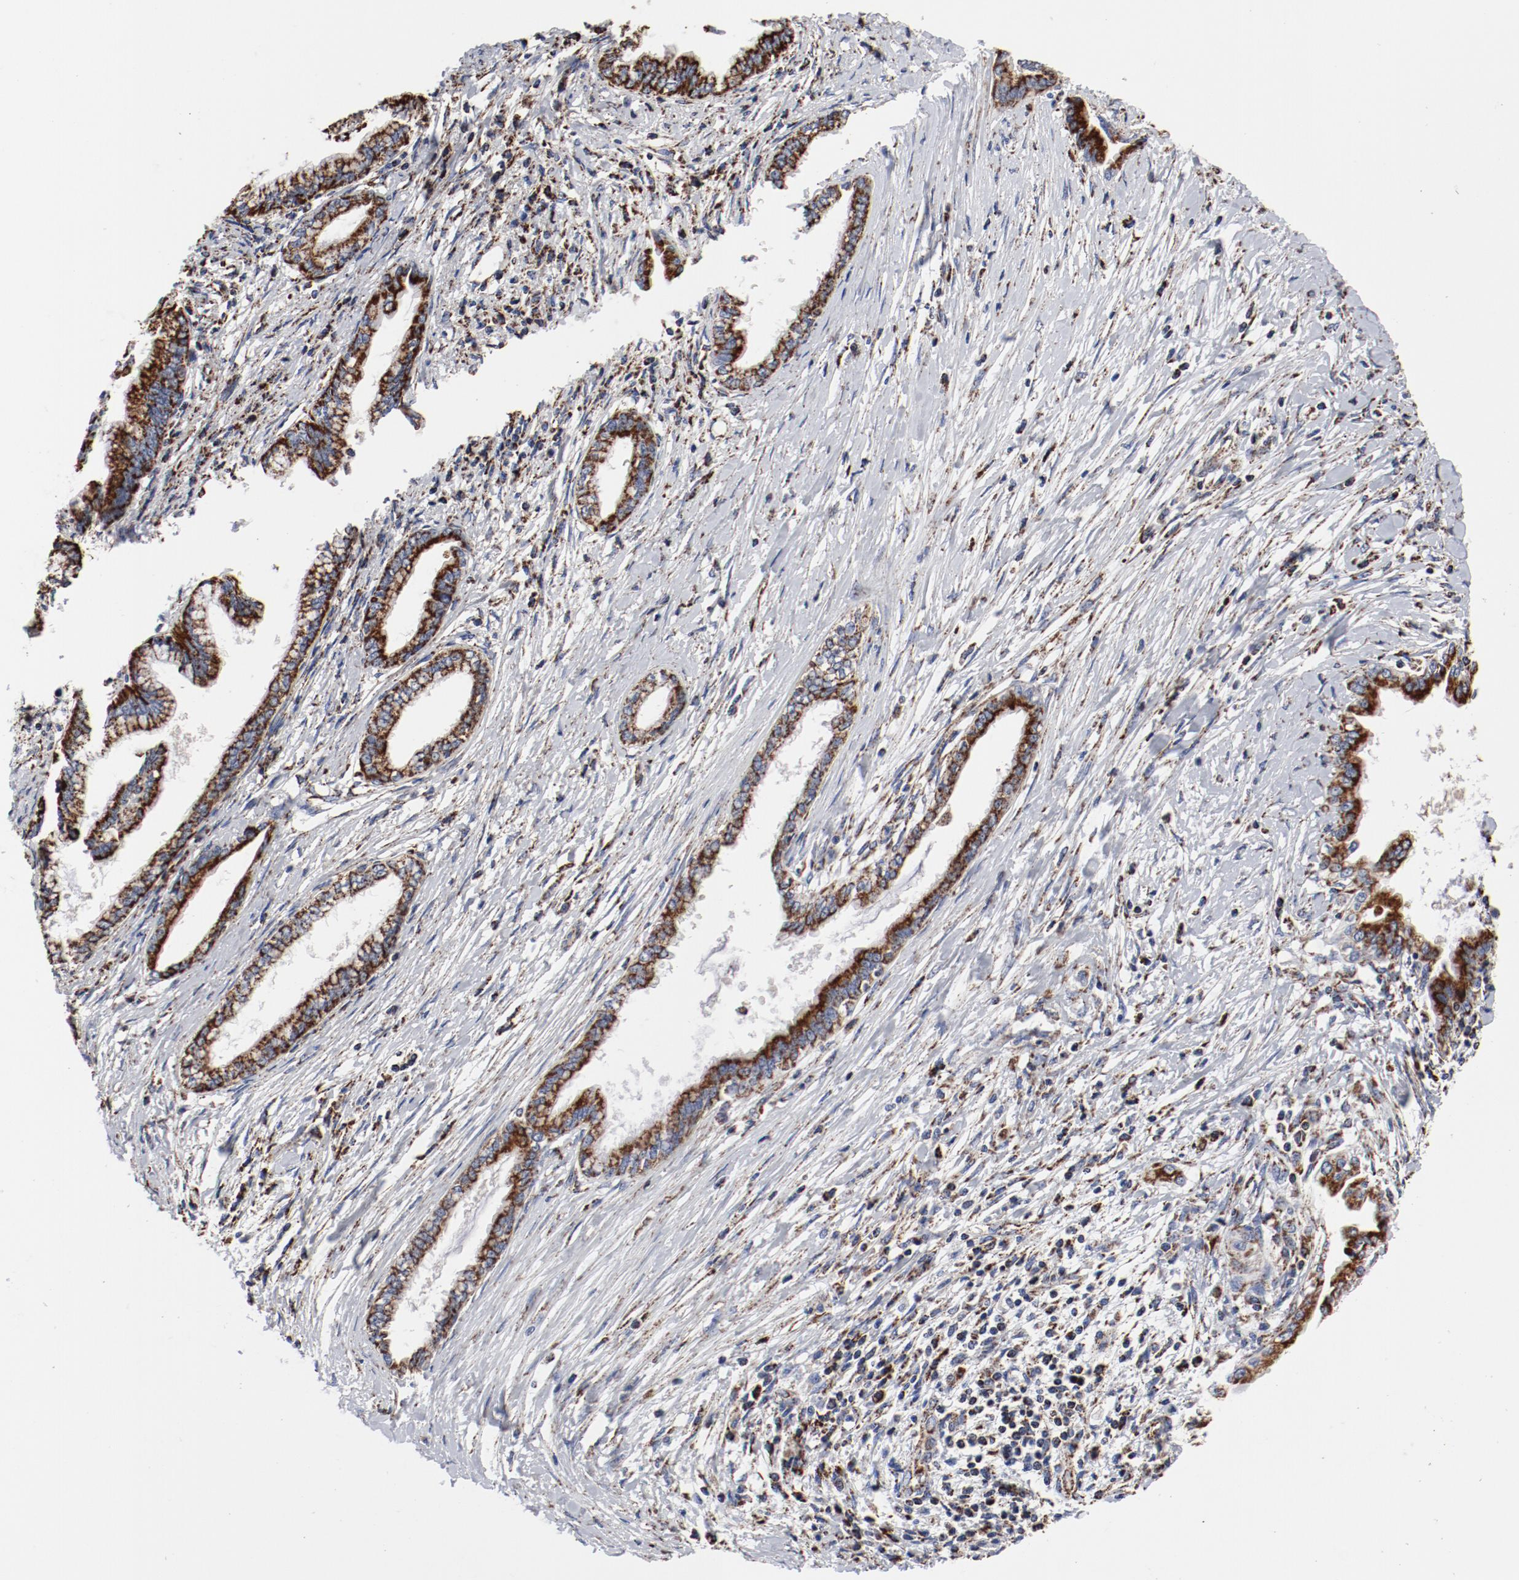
{"staining": {"intensity": "moderate", "quantity": ">75%", "location": "cytoplasmic/membranous"}, "tissue": "pancreatic cancer", "cell_type": "Tumor cells", "image_type": "cancer", "snomed": [{"axis": "morphology", "description": "Adenocarcinoma, NOS"}, {"axis": "topography", "description": "Pancreas"}], "caption": "Moderate cytoplasmic/membranous expression is identified in approximately >75% of tumor cells in pancreatic adenocarcinoma.", "gene": "NDUFV2", "patient": {"sex": "female", "age": 64}}